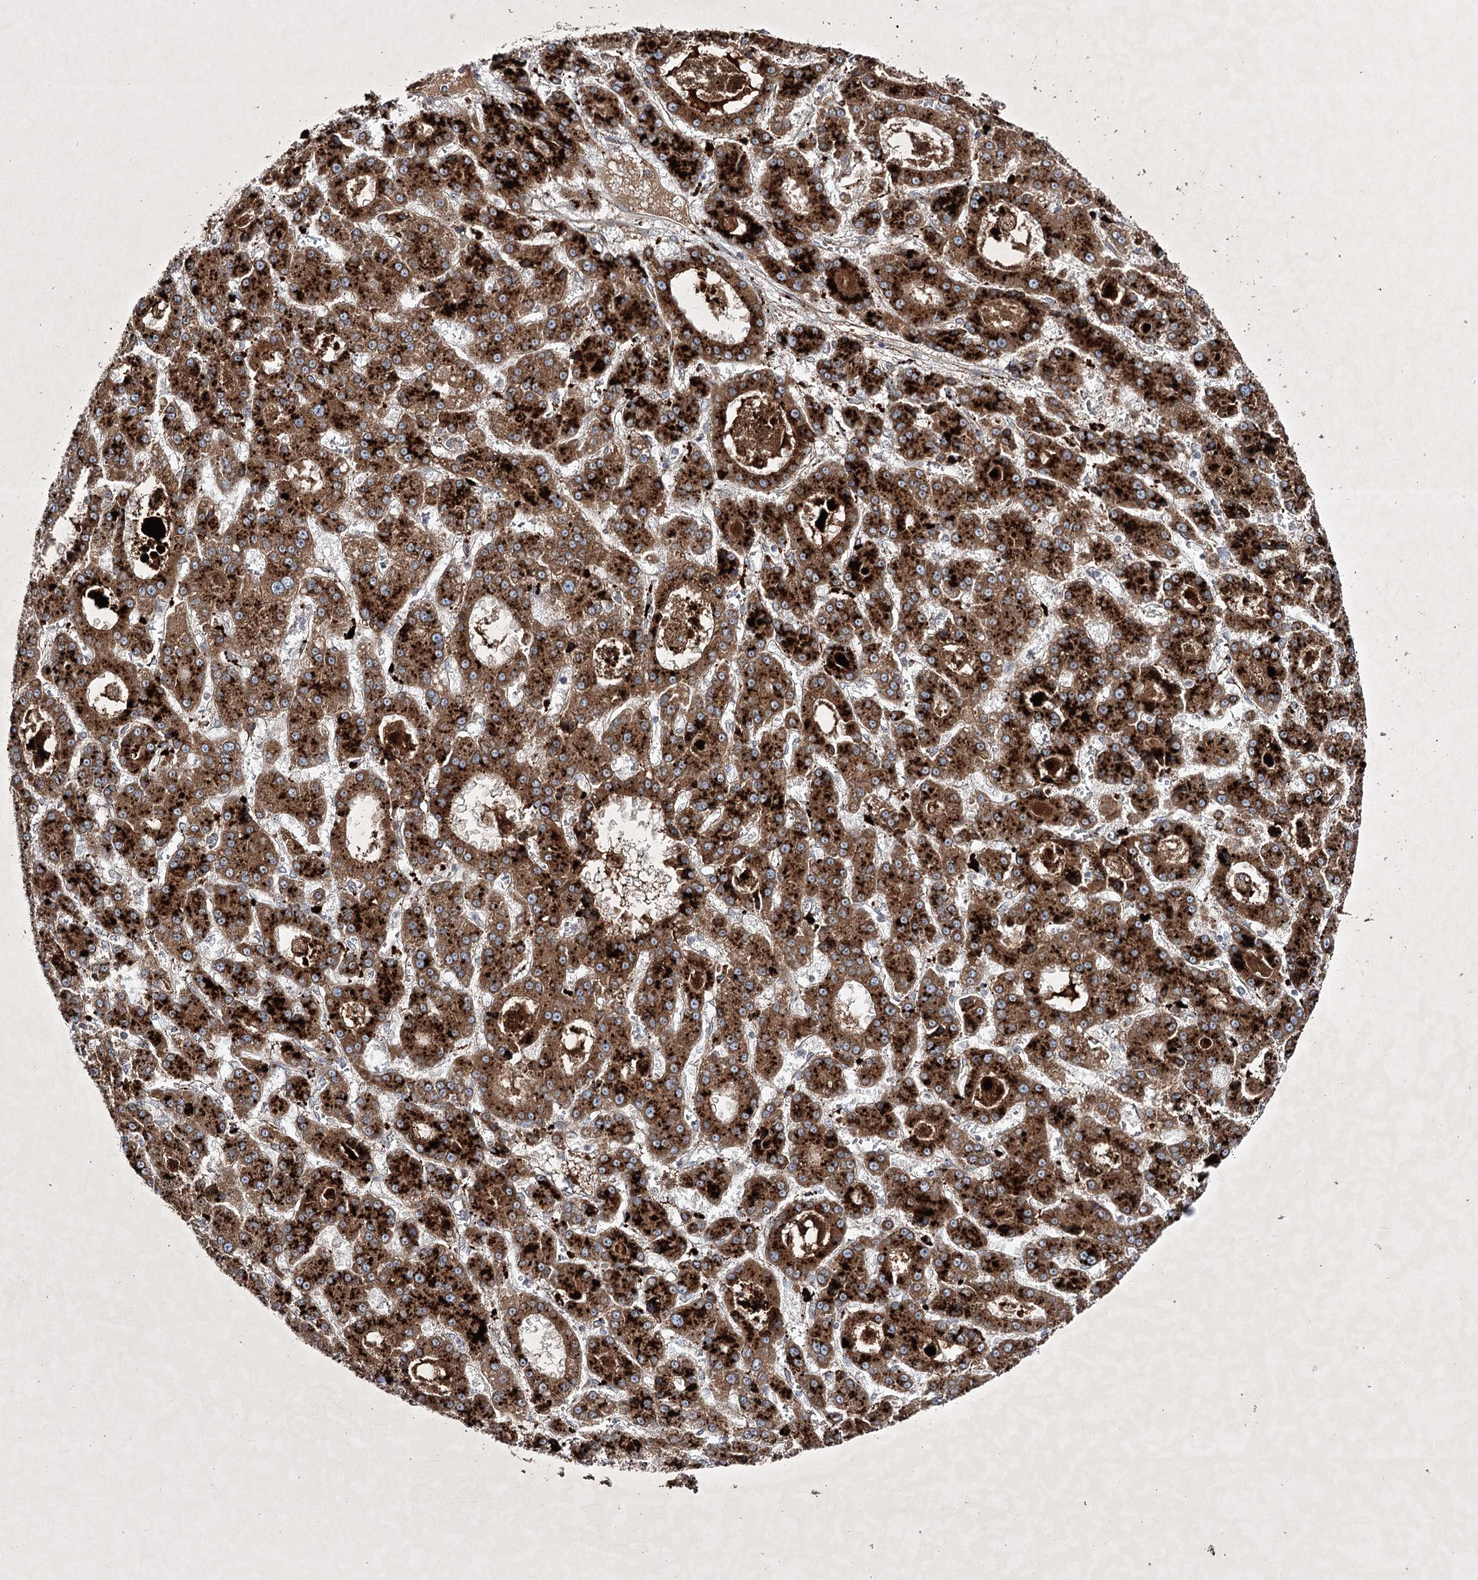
{"staining": {"intensity": "strong", "quantity": ">75%", "location": "cytoplasmic/membranous"}, "tissue": "liver cancer", "cell_type": "Tumor cells", "image_type": "cancer", "snomed": [{"axis": "morphology", "description": "Carcinoma, Hepatocellular, NOS"}, {"axis": "topography", "description": "Liver"}], "caption": "IHC staining of liver cancer, which shows high levels of strong cytoplasmic/membranous positivity in approximately >75% of tumor cells indicating strong cytoplasmic/membranous protein staining. The staining was performed using DAB (brown) for protein detection and nuclei were counterstained in hematoxylin (blue).", "gene": "ALG9", "patient": {"sex": "male", "age": 70}}